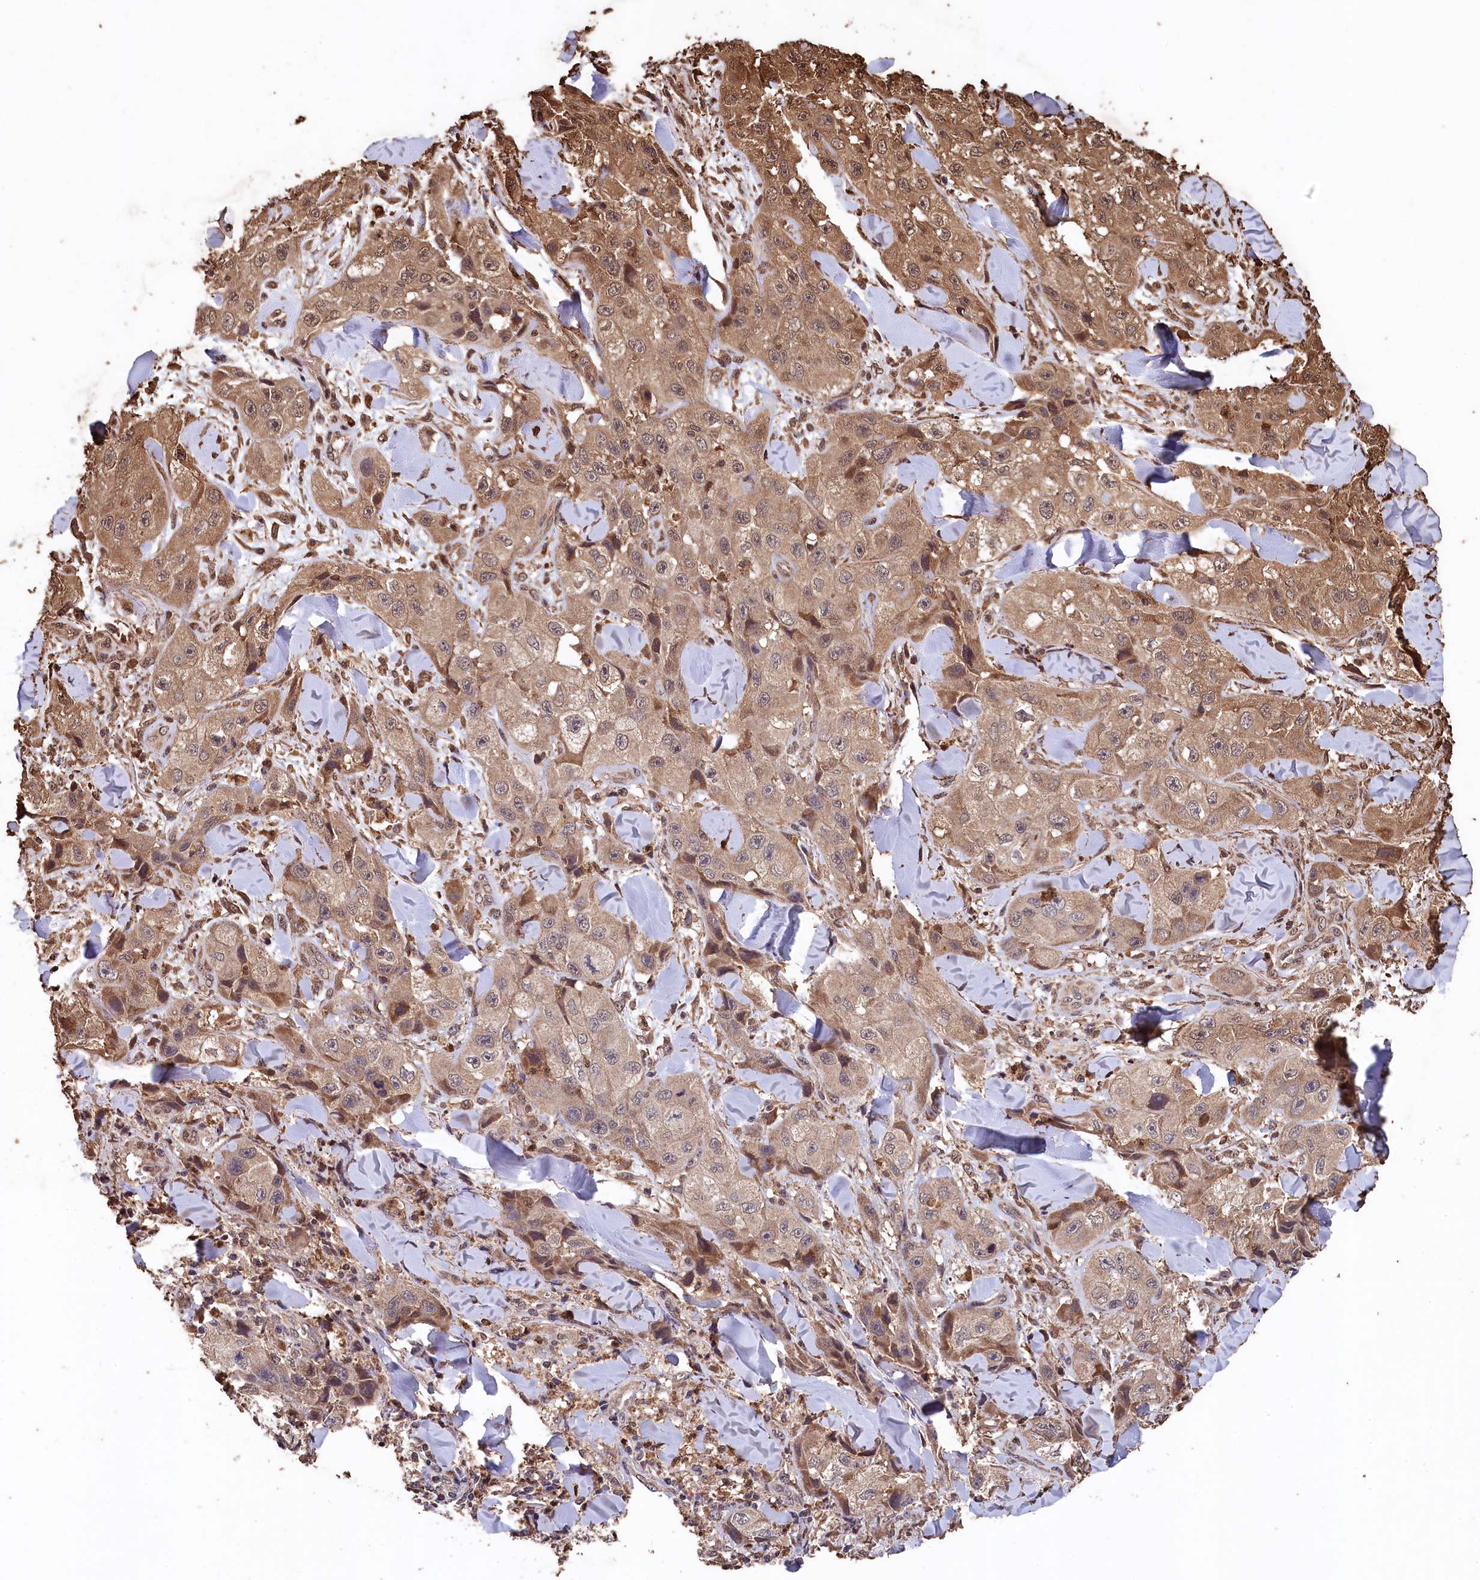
{"staining": {"intensity": "moderate", "quantity": "25%-75%", "location": "cytoplasmic/membranous,nuclear"}, "tissue": "skin cancer", "cell_type": "Tumor cells", "image_type": "cancer", "snomed": [{"axis": "morphology", "description": "Squamous cell carcinoma, NOS"}, {"axis": "topography", "description": "Skin"}, {"axis": "topography", "description": "Subcutis"}], "caption": "Skin squamous cell carcinoma was stained to show a protein in brown. There is medium levels of moderate cytoplasmic/membranous and nuclear staining in about 25%-75% of tumor cells.", "gene": "CEP57L1", "patient": {"sex": "male", "age": 73}}